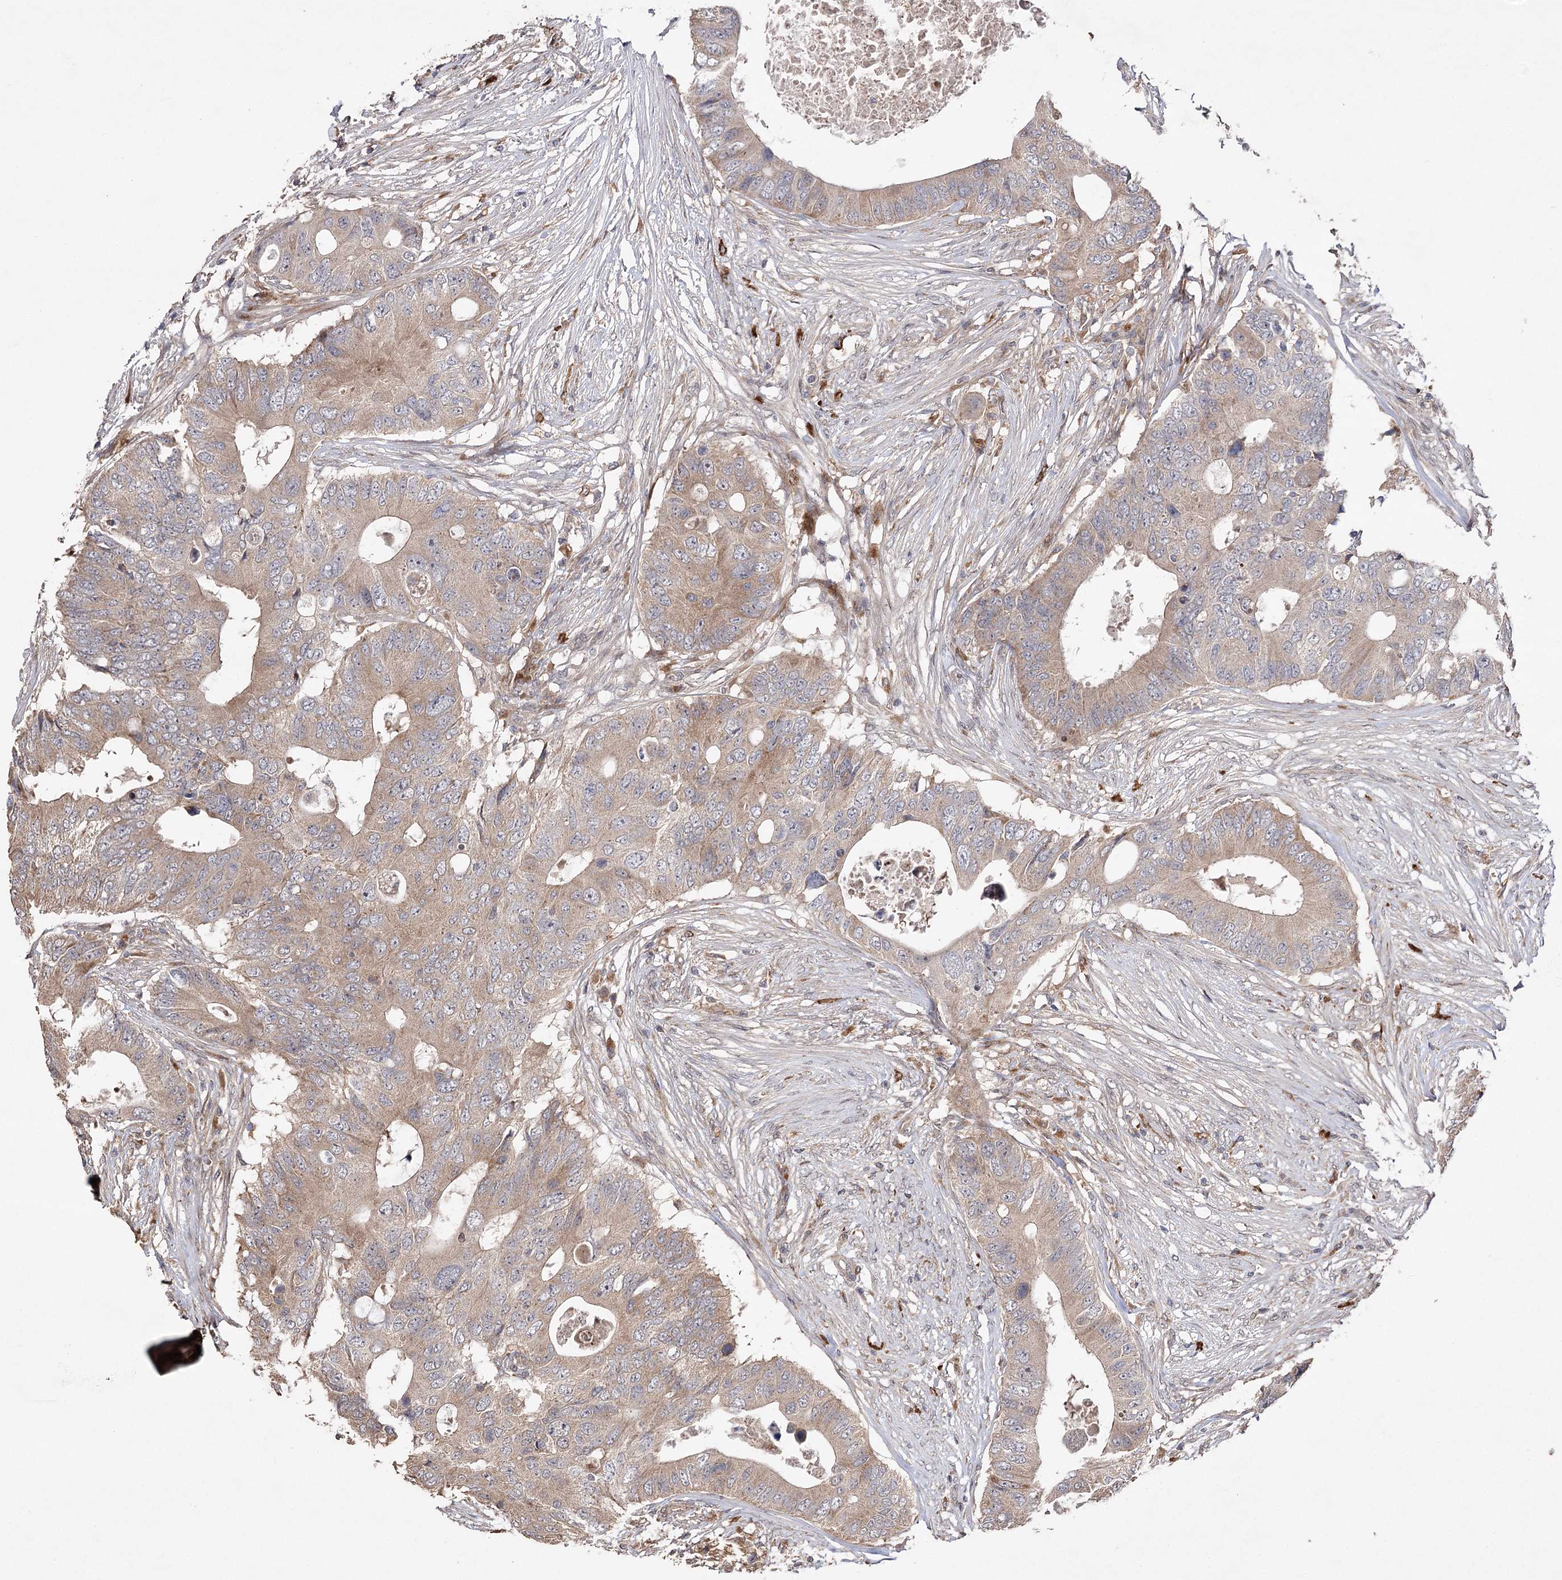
{"staining": {"intensity": "moderate", "quantity": "25%-75%", "location": "cytoplasmic/membranous"}, "tissue": "colorectal cancer", "cell_type": "Tumor cells", "image_type": "cancer", "snomed": [{"axis": "morphology", "description": "Adenocarcinoma, NOS"}, {"axis": "topography", "description": "Colon"}], "caption": "Colorectal adenocarcinoma stained with immunohistochemistry (IHC) displays moderate cytoplasmic/membranous positivity in approximately 25%-75% of tumor cells.", "gene": "OBSL1", "patient": {"sex": "male", "age": 71}}